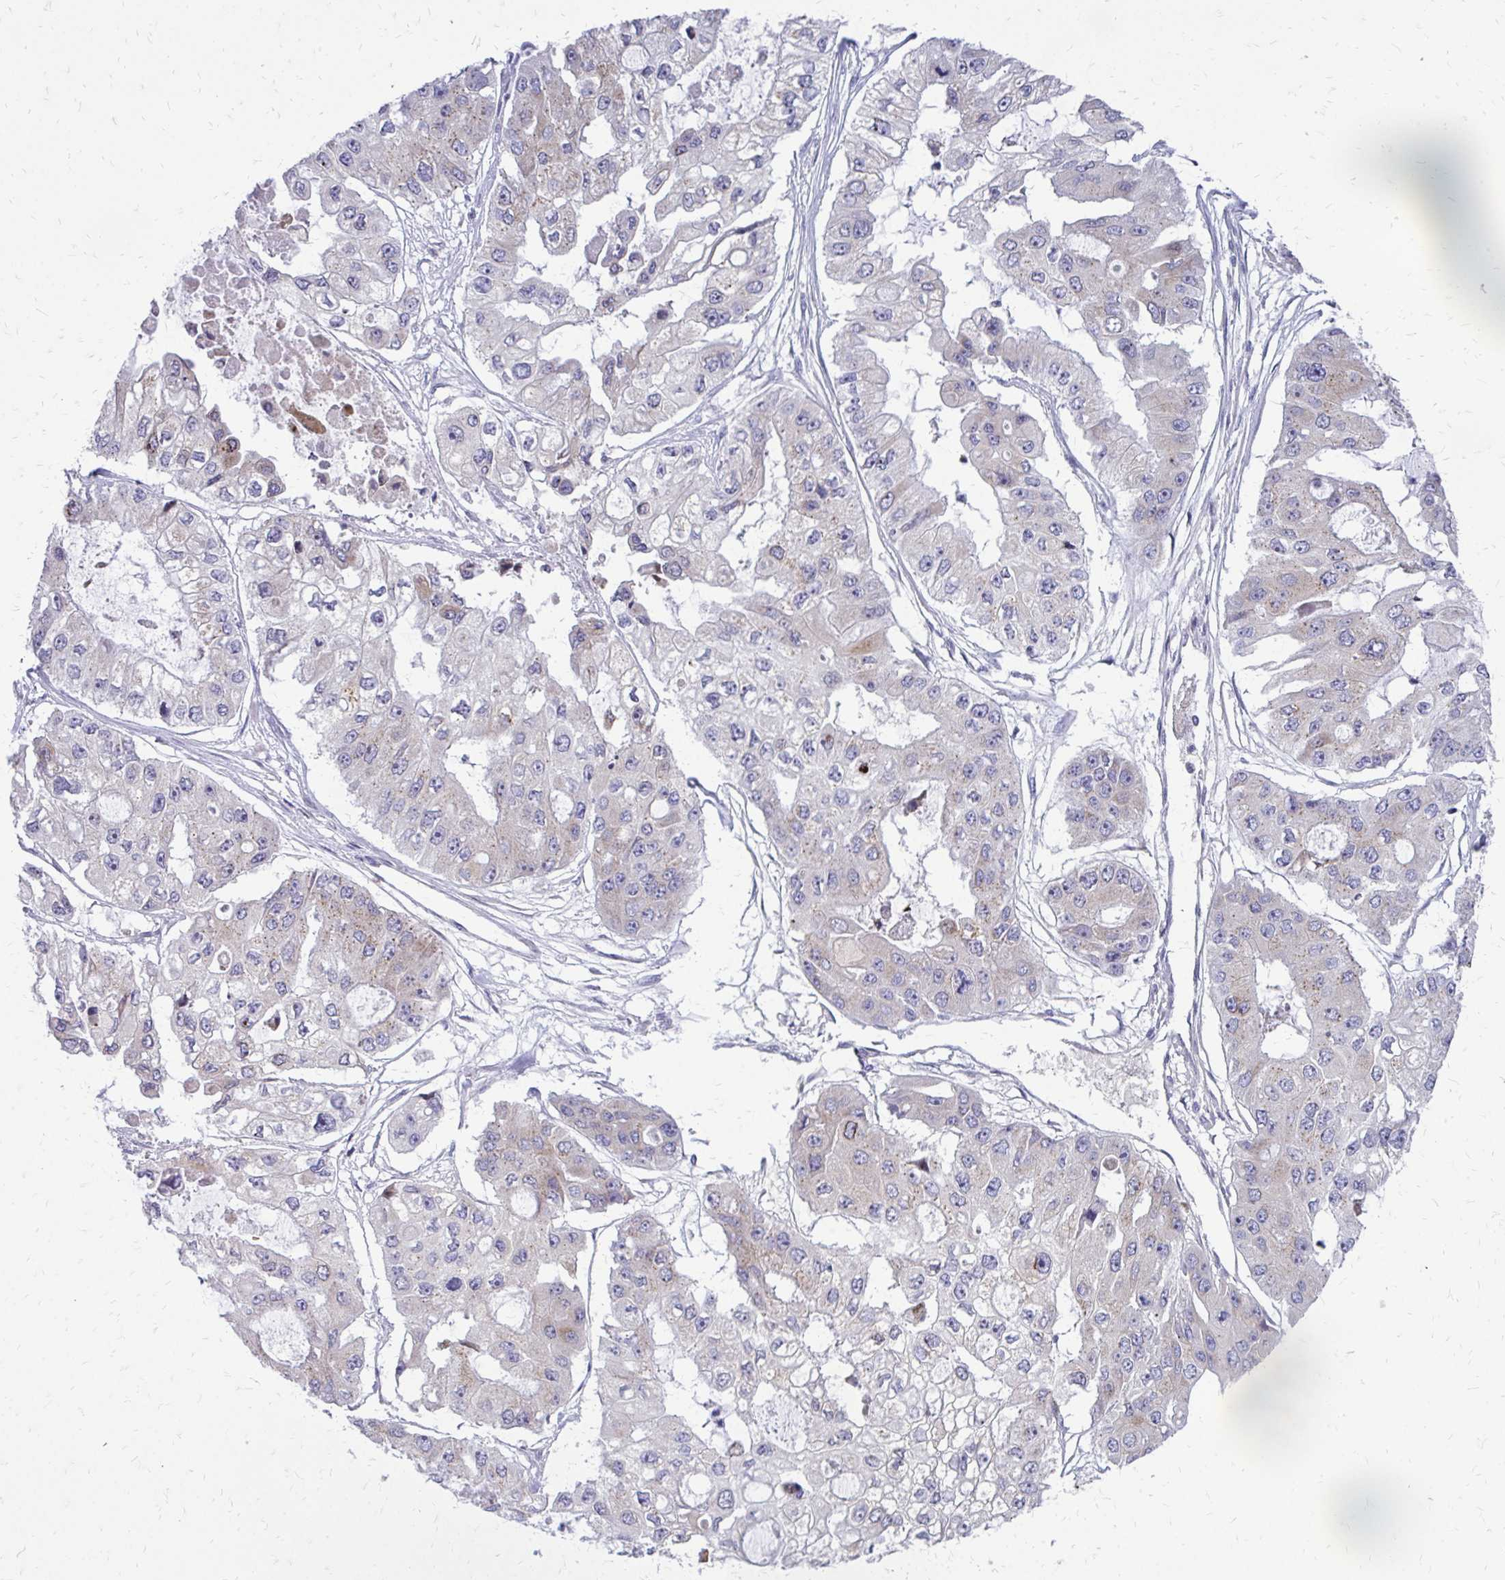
{"staining": {"intensity": "negative", "quantity": "none", "location": "none"}, "tissue": "ovarian cancer", "cell_type": "Tumor cells", "image_type": "cancer", "snomed": [{"axis": "morphology", "description": "Cystadenocarcinoma, serous, NOS"}, {"axis": "topography", "description": "Ovary"}], "caption": "The photomicrograph exhibits no staining of tumor cells in ovarian cancer (serous cystadenocarcinoma). Brightfield microscopy of immunohistochemistry (IHC) stained with DAB (brown) and hematoxylin (blue), captured at high magnification.", "gene": "FUNDC2", "patient": {"sex": "female", "age": 56}}